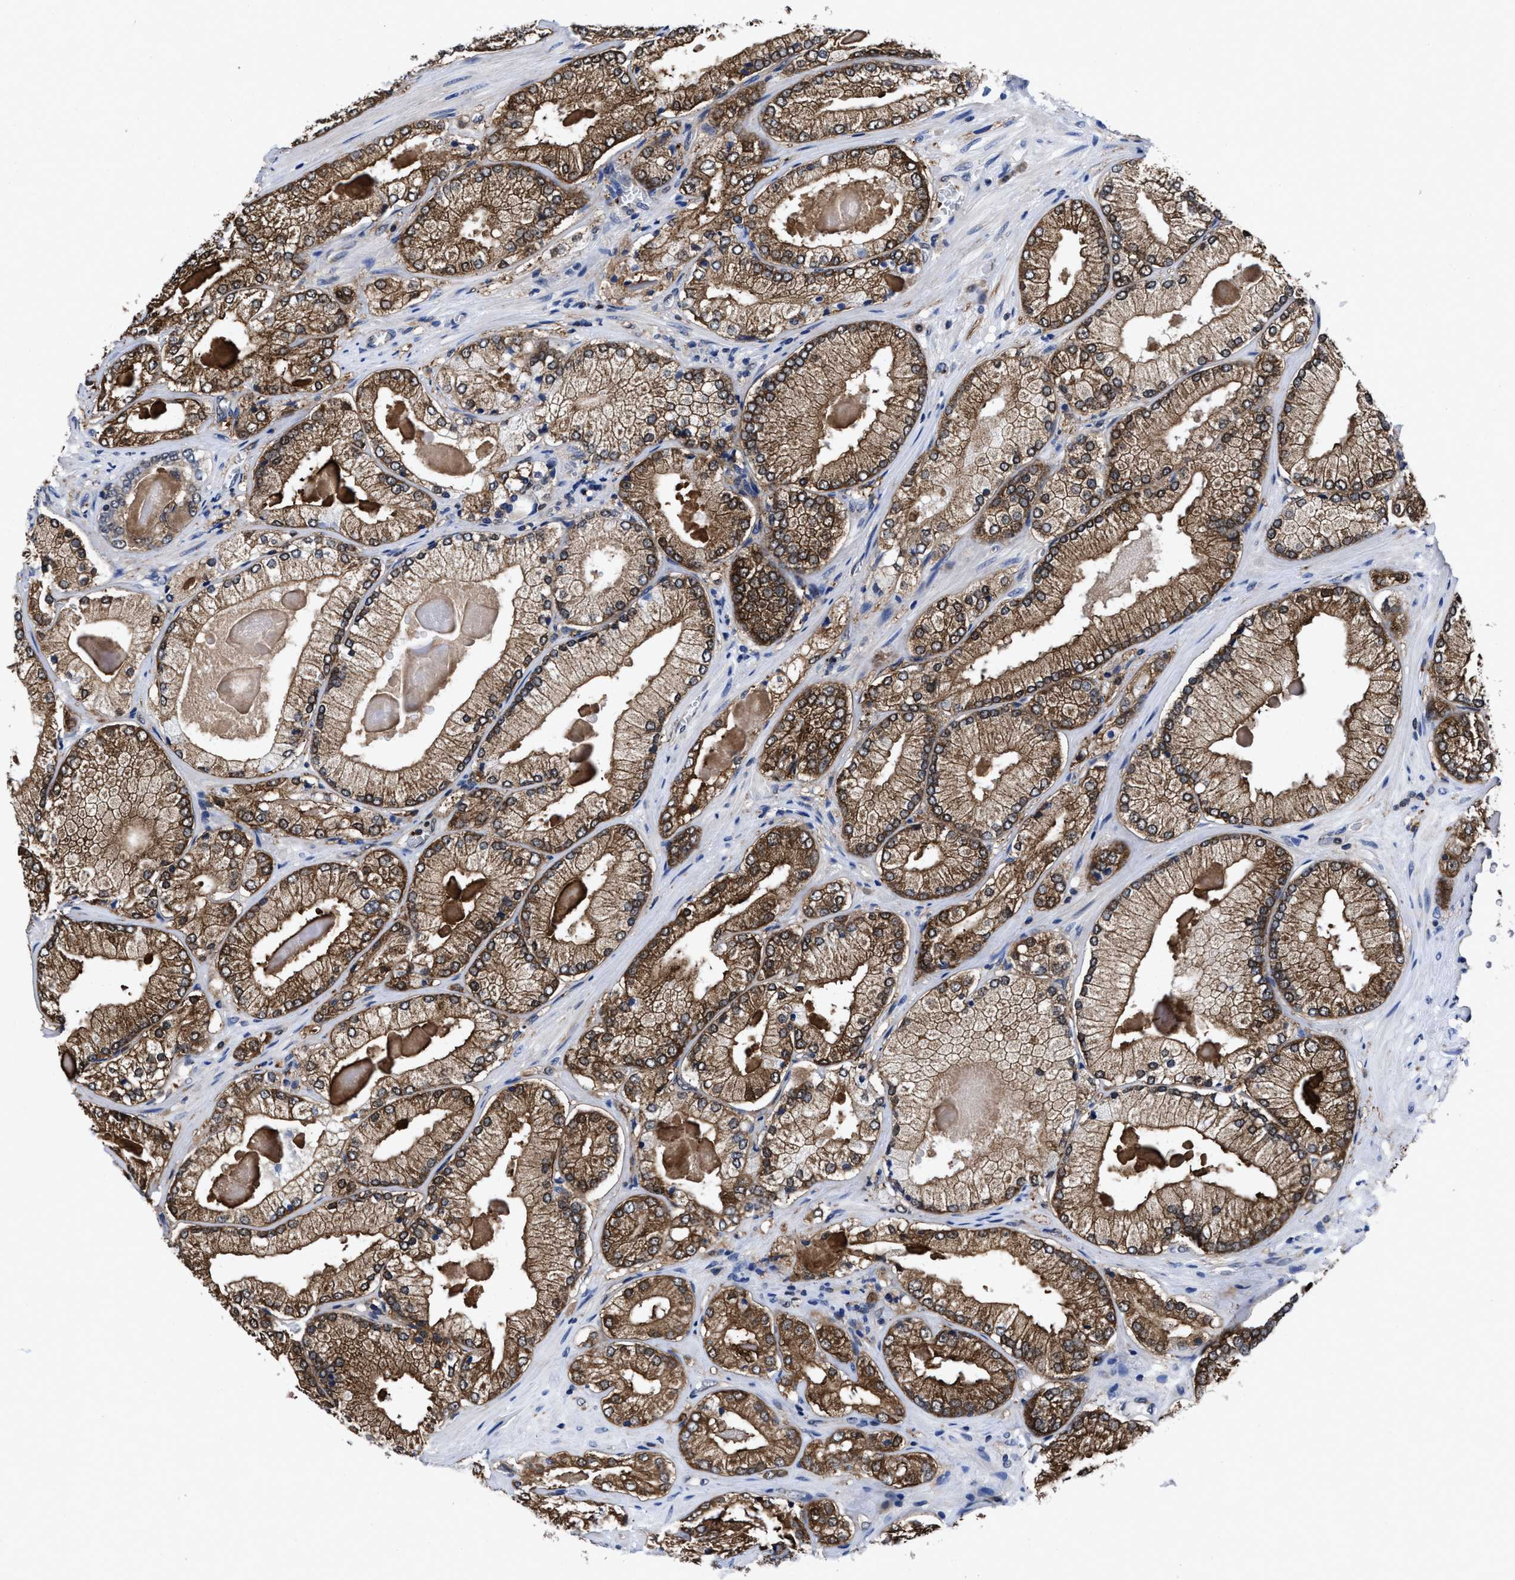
{"staining": {"intensity": "moderate", "quantity": ">75%", "location": "cytoplasmic/membranous"}, "tissue": "prostate cancer", "cell_type": "Tumor cells", "image_type": "cancer", "snomed": [{"axis": "morphology", "description": "Adenocarcinoma, Low grade"}, {"axis": "topography", "description": "Prostate"}], "caption": "Immunohistochemical staining of prostate adenocarcinoma (low-grade) exhibits moderate cytoplasmic/membranous protein staining in about >75% of tumor cells. The protein is stained brown, and the nuclei are stained in blue (DAB IHC with brightfield microscopy, high magnification).", "gene": "ACLY", "patient": {"sex": "male", "age": 65}}